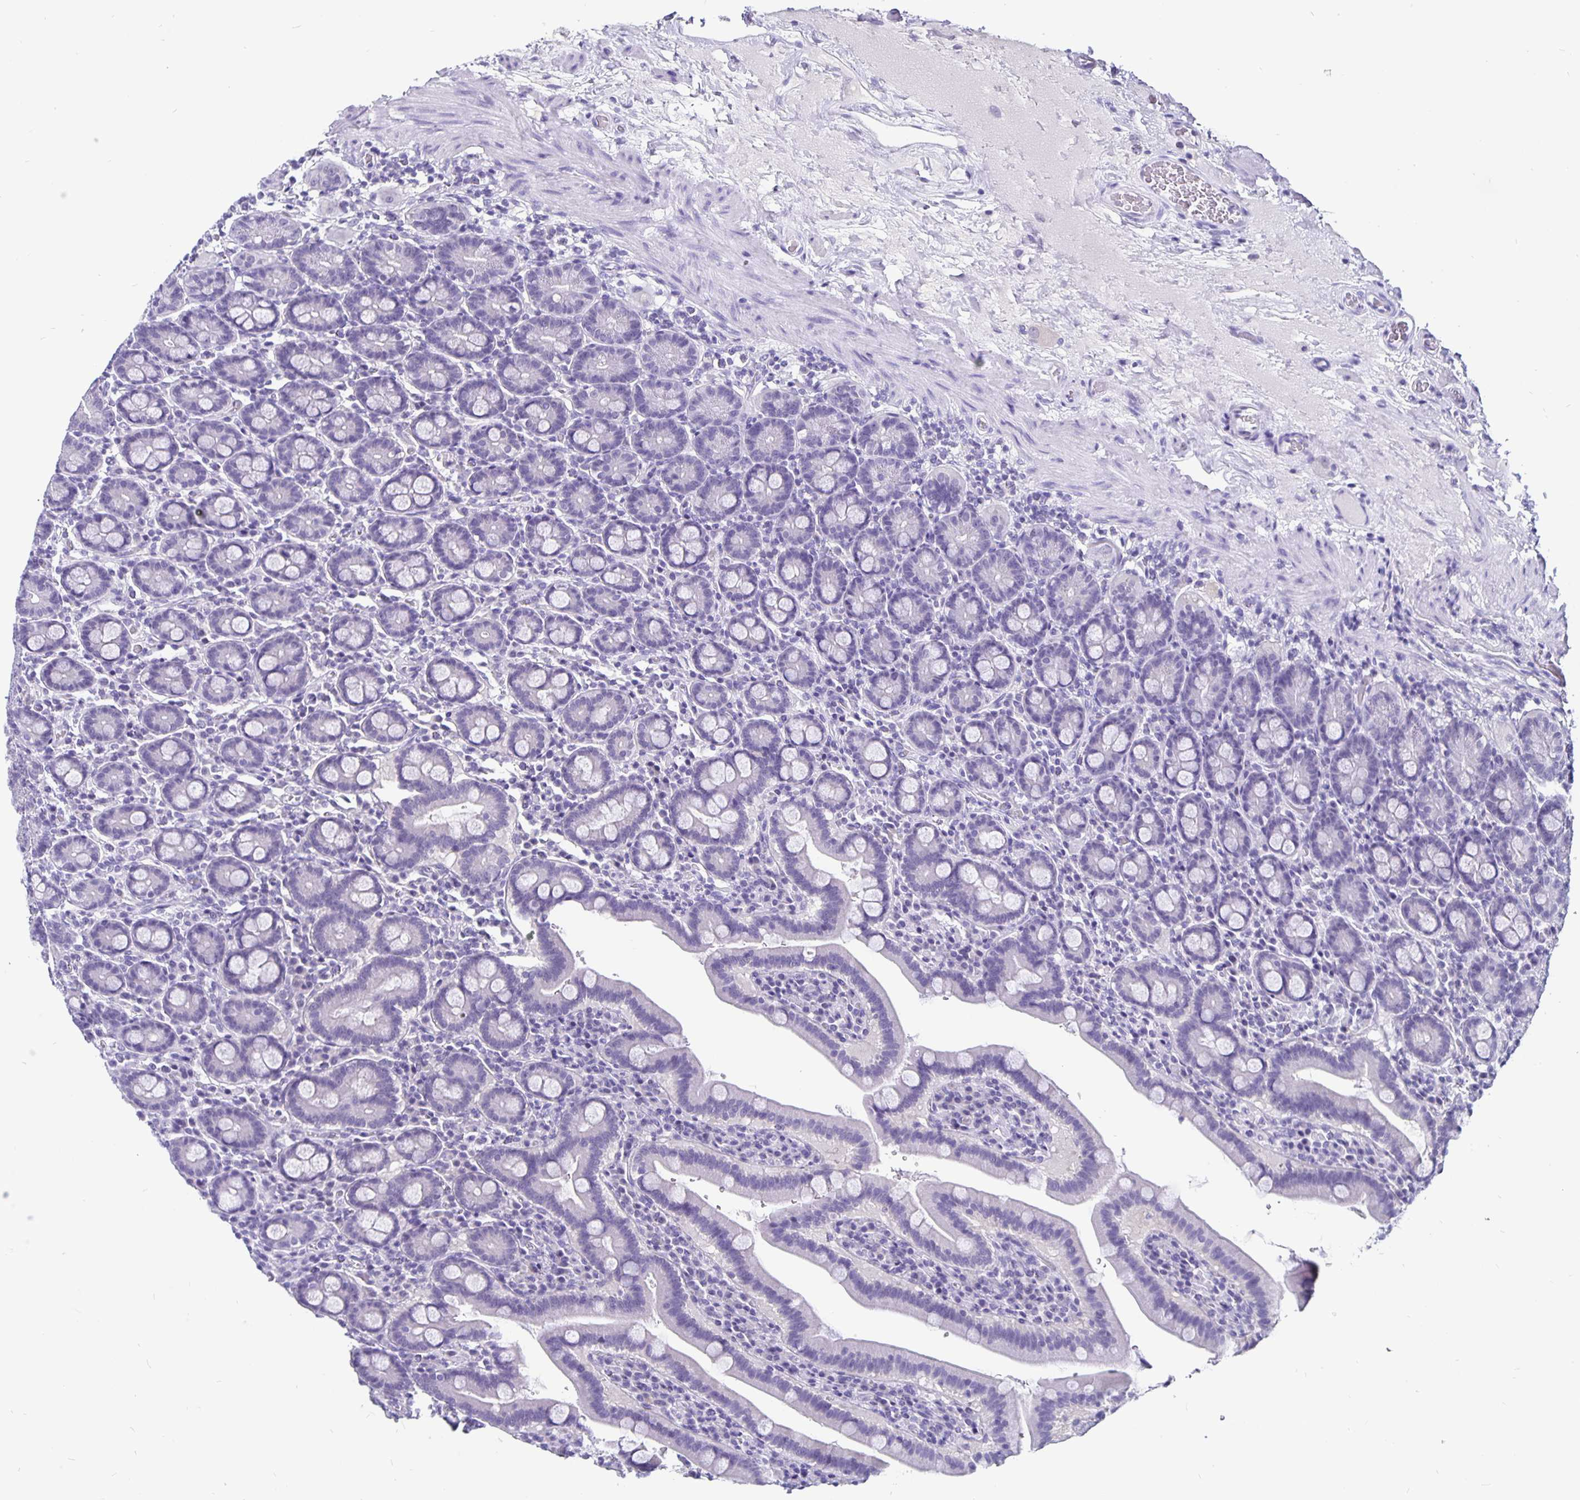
{"staining": {"intensity": "negative", "quantity": "none", "location": "none"}, "tissue": "small intestine", "cell_type": "Glandular cells", "image_type": "normal", "snomed": [{"axis": "morphology", "description": "Normal tissue, NOS"}, {"axis": "topography", "description": "Small intestine"}], "caption": "There is no significant positivity in glandular cells of small intestine. The staining was performed using DAB (3,3'-diaminobenzidine) to visualize the protein expression in brown, while the nuclei were stained in blue with hematoxylin (Magnification: 20x).", "gene": "ODF3B", "patient": {"sex": "male", "age": 26}}